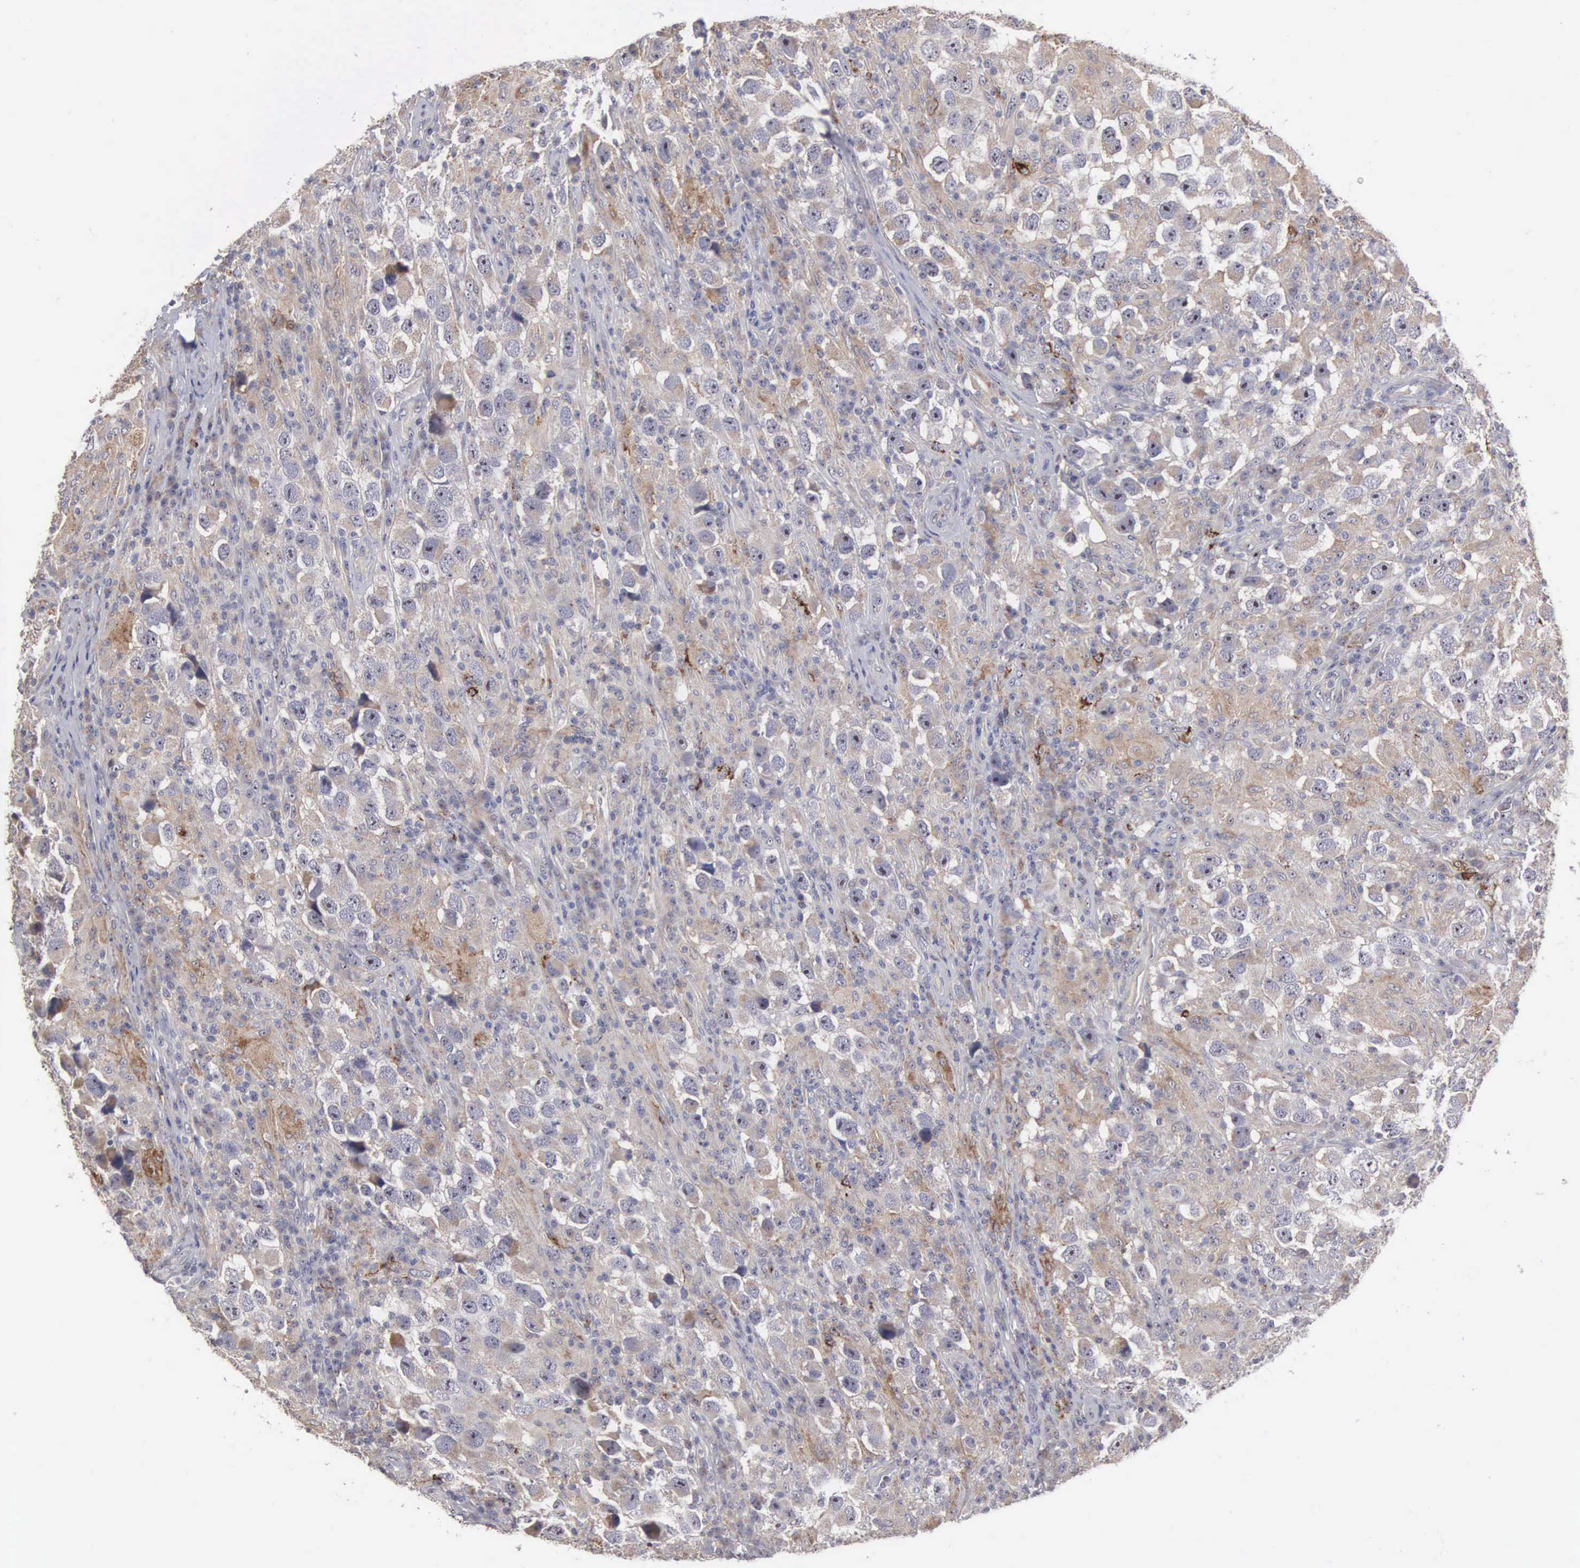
{"staining": {"intensity": "weak", "quantity": ">75%", "location": "cytoplasmic/membranous"}, "tissue": "testis cancer", "cell_type": "Tumor cells", "image_type": "cancer", "snomed": [{"axis": "morphology", "description": "Carcinoma, Embryonal, NOS"}, {"axis": "topography", "description": "Testis"}], "caption": "IHC (DAB) staining of human testis embryonal carcinoma demonstrates weak cytoplasmic/membranous protein staining in about >75% of tumor cells.", "gene": "AMN", "patient": {"sex": "male", "age": 21}}